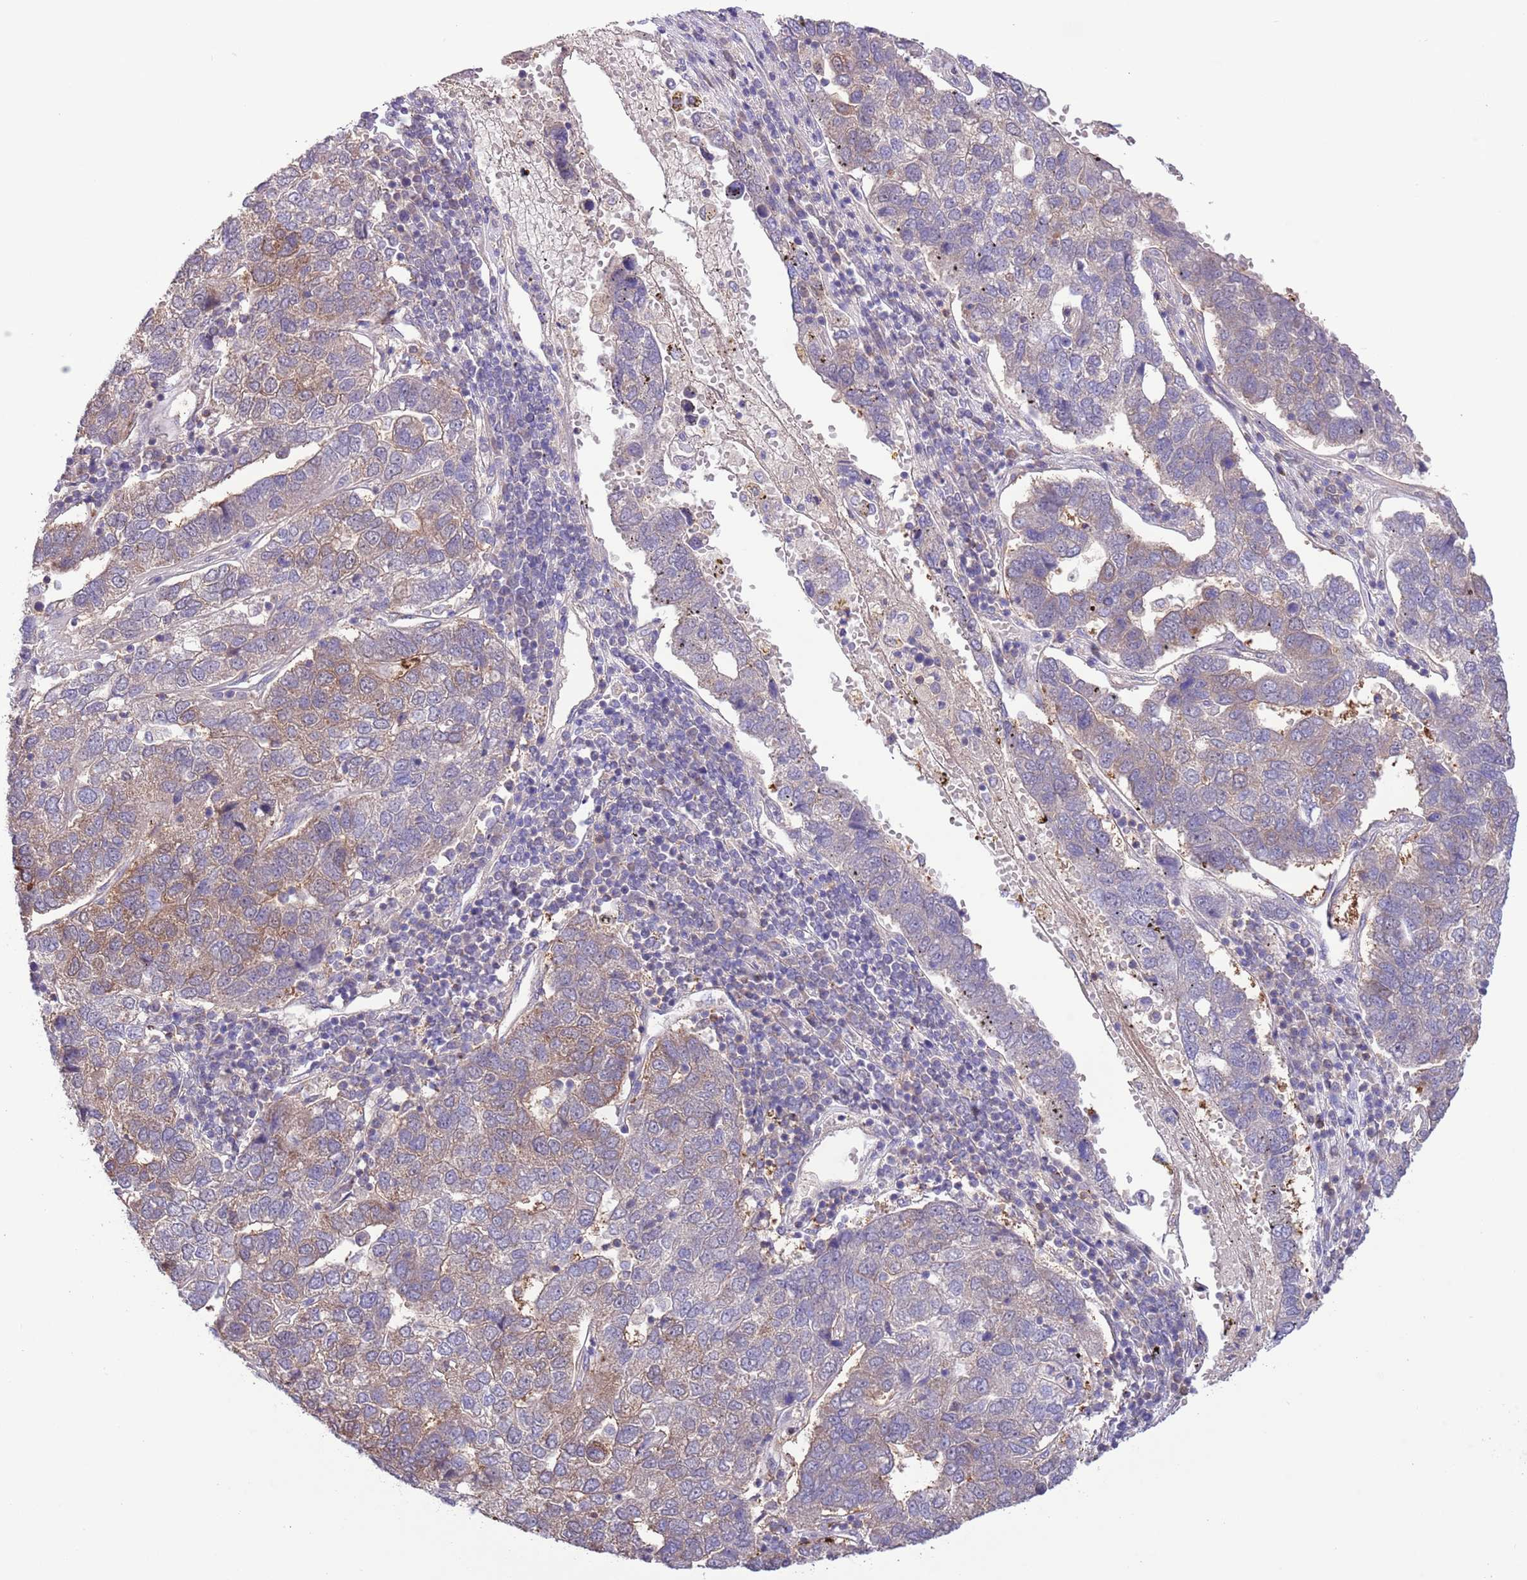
{"staining": {"intensity": "weak", "quantity": ">75%", "location": "cytoplasmic/membranous"}, "tissue": "pancreatic cancer", "cell_type": "Tumor cells", "image_type": "cancer", "snomed": [{"axis": "morphology", "description": "Adenocarcinoma, NOS"}, {"axis": "topography", "description": "Pancreas"}], "caption": "Immunohistochemistry image of neoplastic tissue: pancreatic adenocarcinoma stained using immunohistochemistry (IHC) reveals low levels of weak protein expression localized specifically in the cytoplasmic/membranous of tumor cells, appearing as a cytoplasmic/membranous brown color.", "gene": "PRR32", "patient": {"sex": "female", "age": 61}}